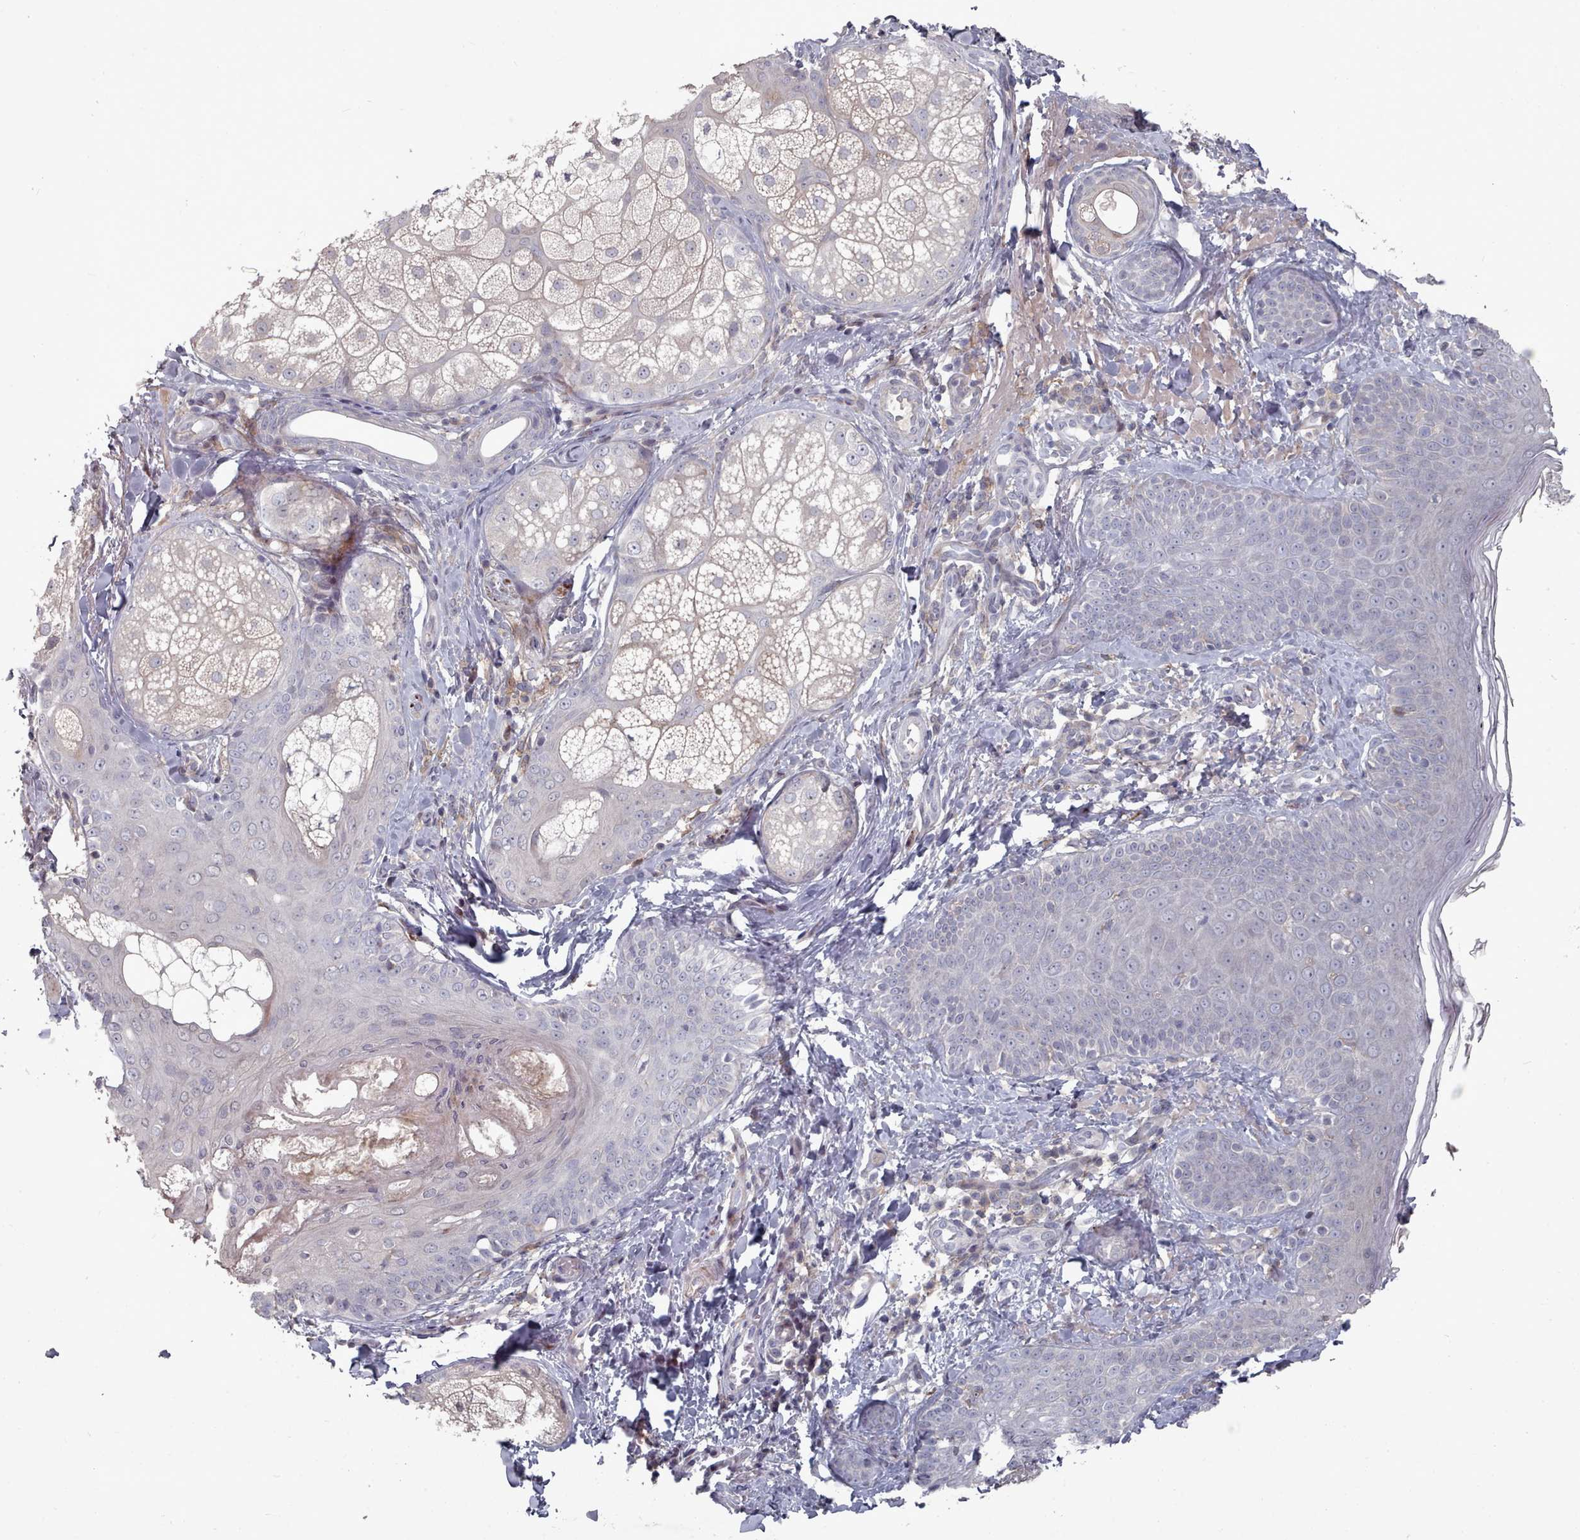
{"staining": {"intensity": "negative", "quantity": "none", "location": "none"}, "tissue": "skin", "cell_type": "Fibroblasts", "image_type": "normal", "snomed": [{"axis": "morphology", "description": "Normal tissue, NOS"}, {"axis": "topography", "description": "Skin"}], "caption": "This is a histopathology image of IHC staining of benign skin, which shows no expression in fibroblasts.", "gene": "COL8A2", "patient": {"sex": "male", "age": 57}}